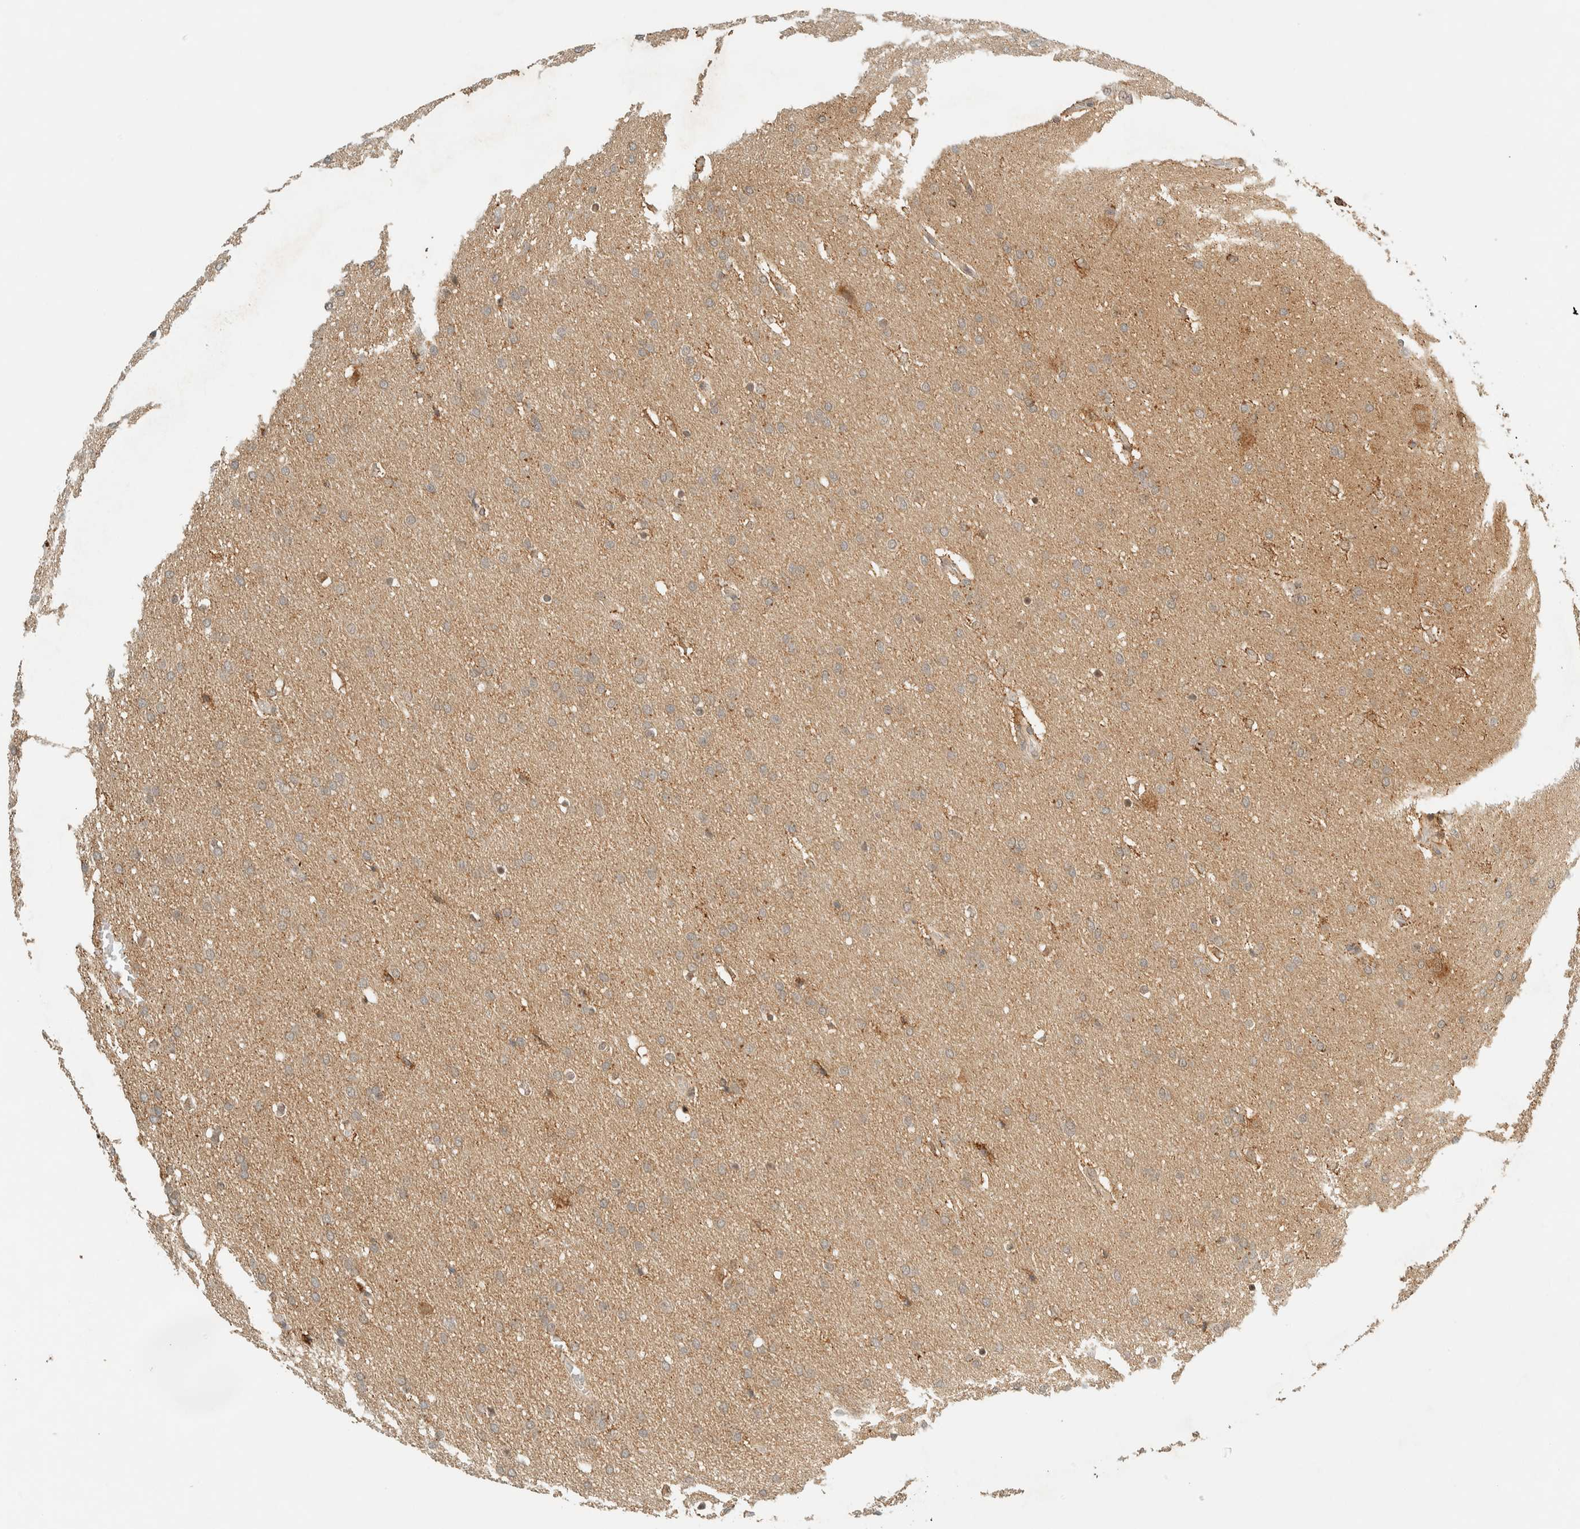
{"staining": {"intensity": "weak", "quantity": "<25%", "location": "cytoplasmic/membranous"}, "tissue": "glioma", "cell_type": "Tumor cells", "image_type": "cancer", "snomed": [{"axis": "morphology", "description": "Glioma, malignant, Low grade"}, {"axis": "topography", "description": "Brain"}], "caption": "Immunohistochemistry (IHC) image of malignant glioma (low-grade) stained for a protein (brown), which exhibits no expression in tumor cells.", "gene": "KIFAP3", "patient": {"sex": "female", "age": 37}}